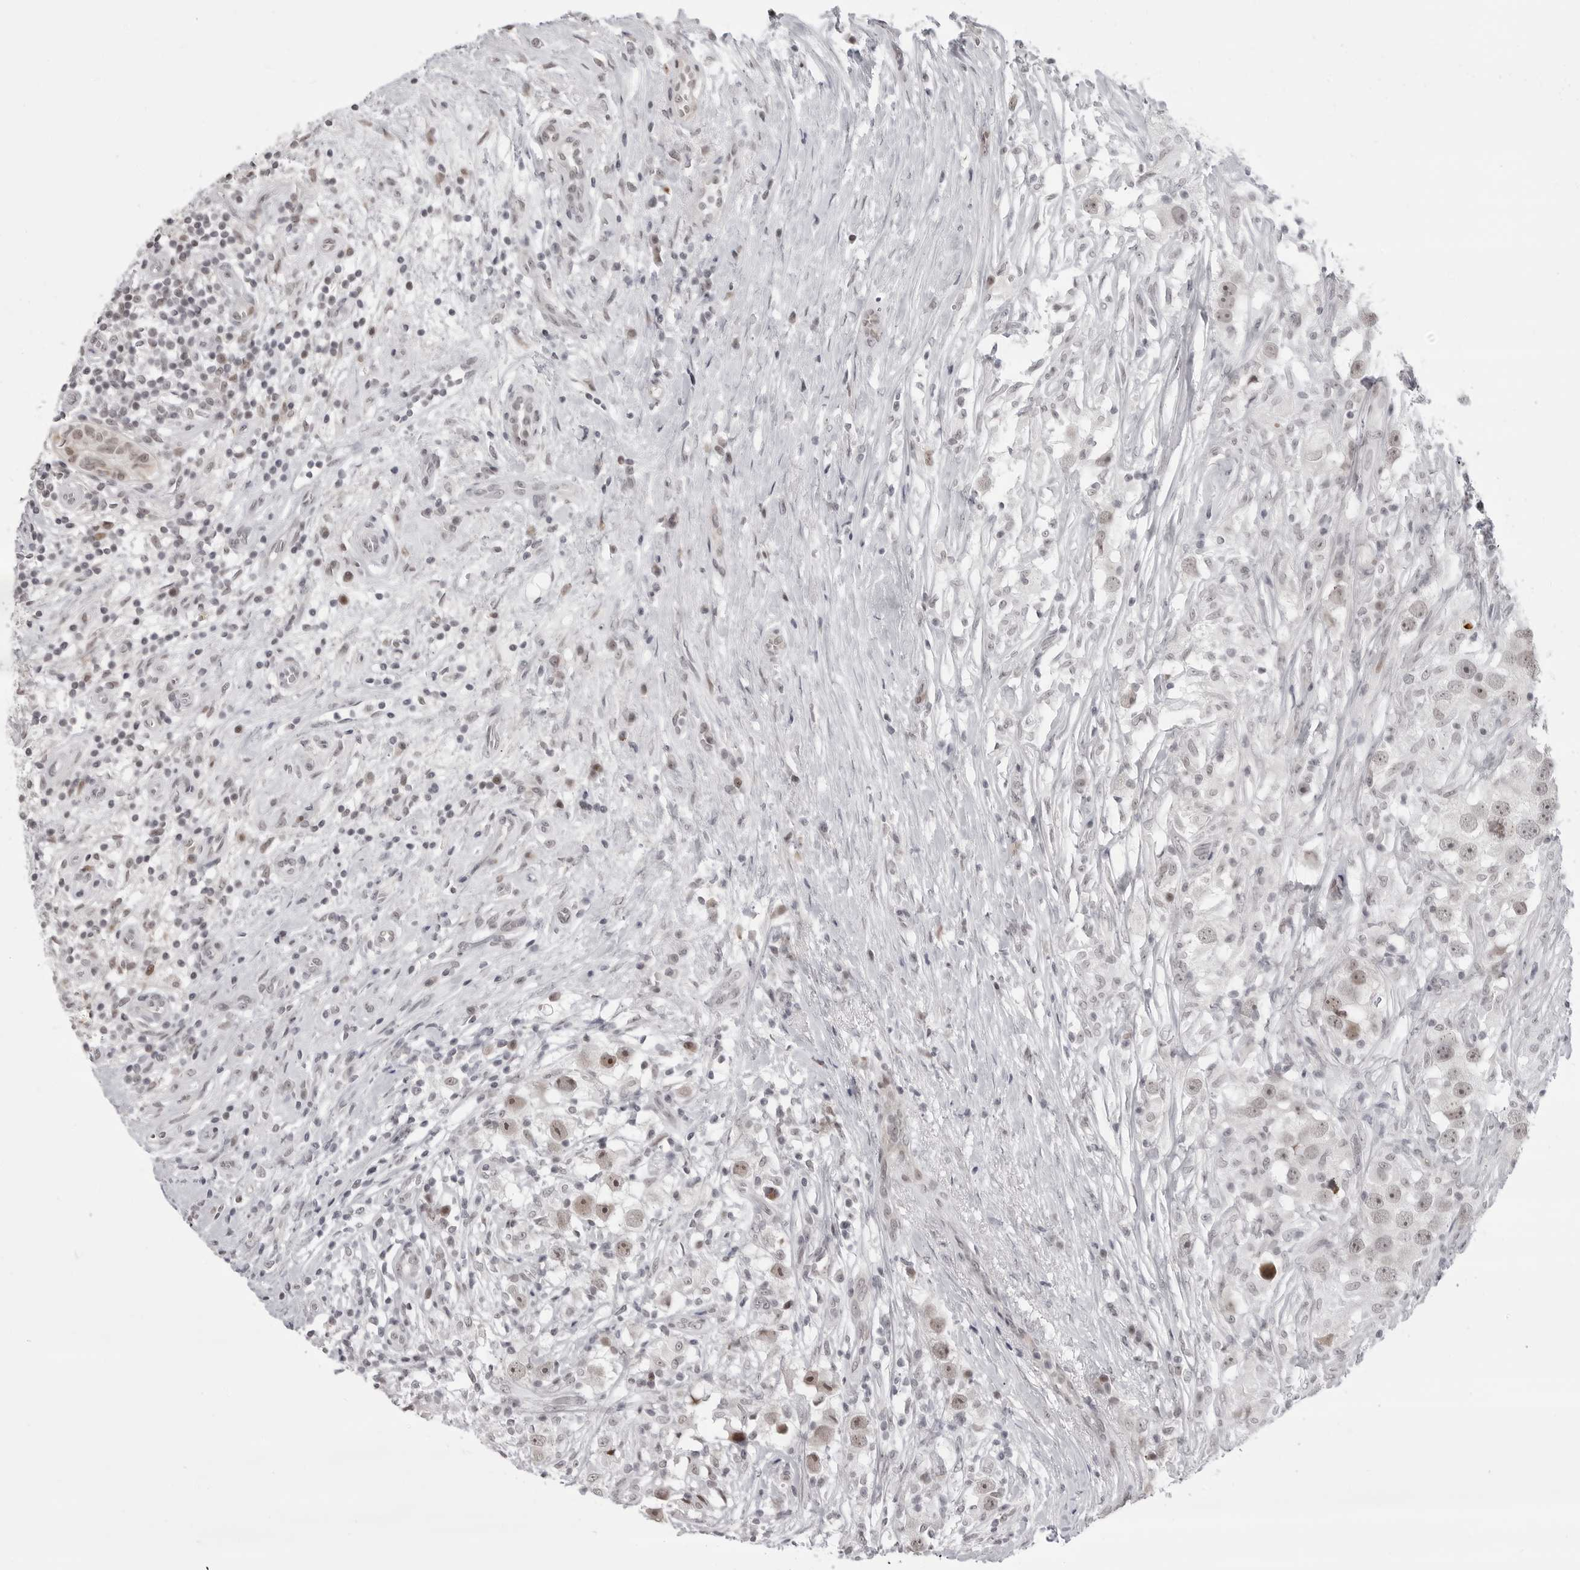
{"staining": {"intensity": "moderate", "quantity": "<25%", "location": "nuclear"}, "tissue": "testis cancer", "cell_type": "Tumor cells", "image_type": "cancer", "snomed": [{"axis": "morphology", "description": "Seminoma, NOS"}, {"axis": "topography", "description": "Testis"}], "caption": "DAB (3,3'-diaminobenzidine) immunohistochemical staining of testis seminoma demonstrates moderate nuclear protein positivity in about <25% of tumor cells.", "gene": "PHF3", "patient": {"sex": "male", "age": 49}}